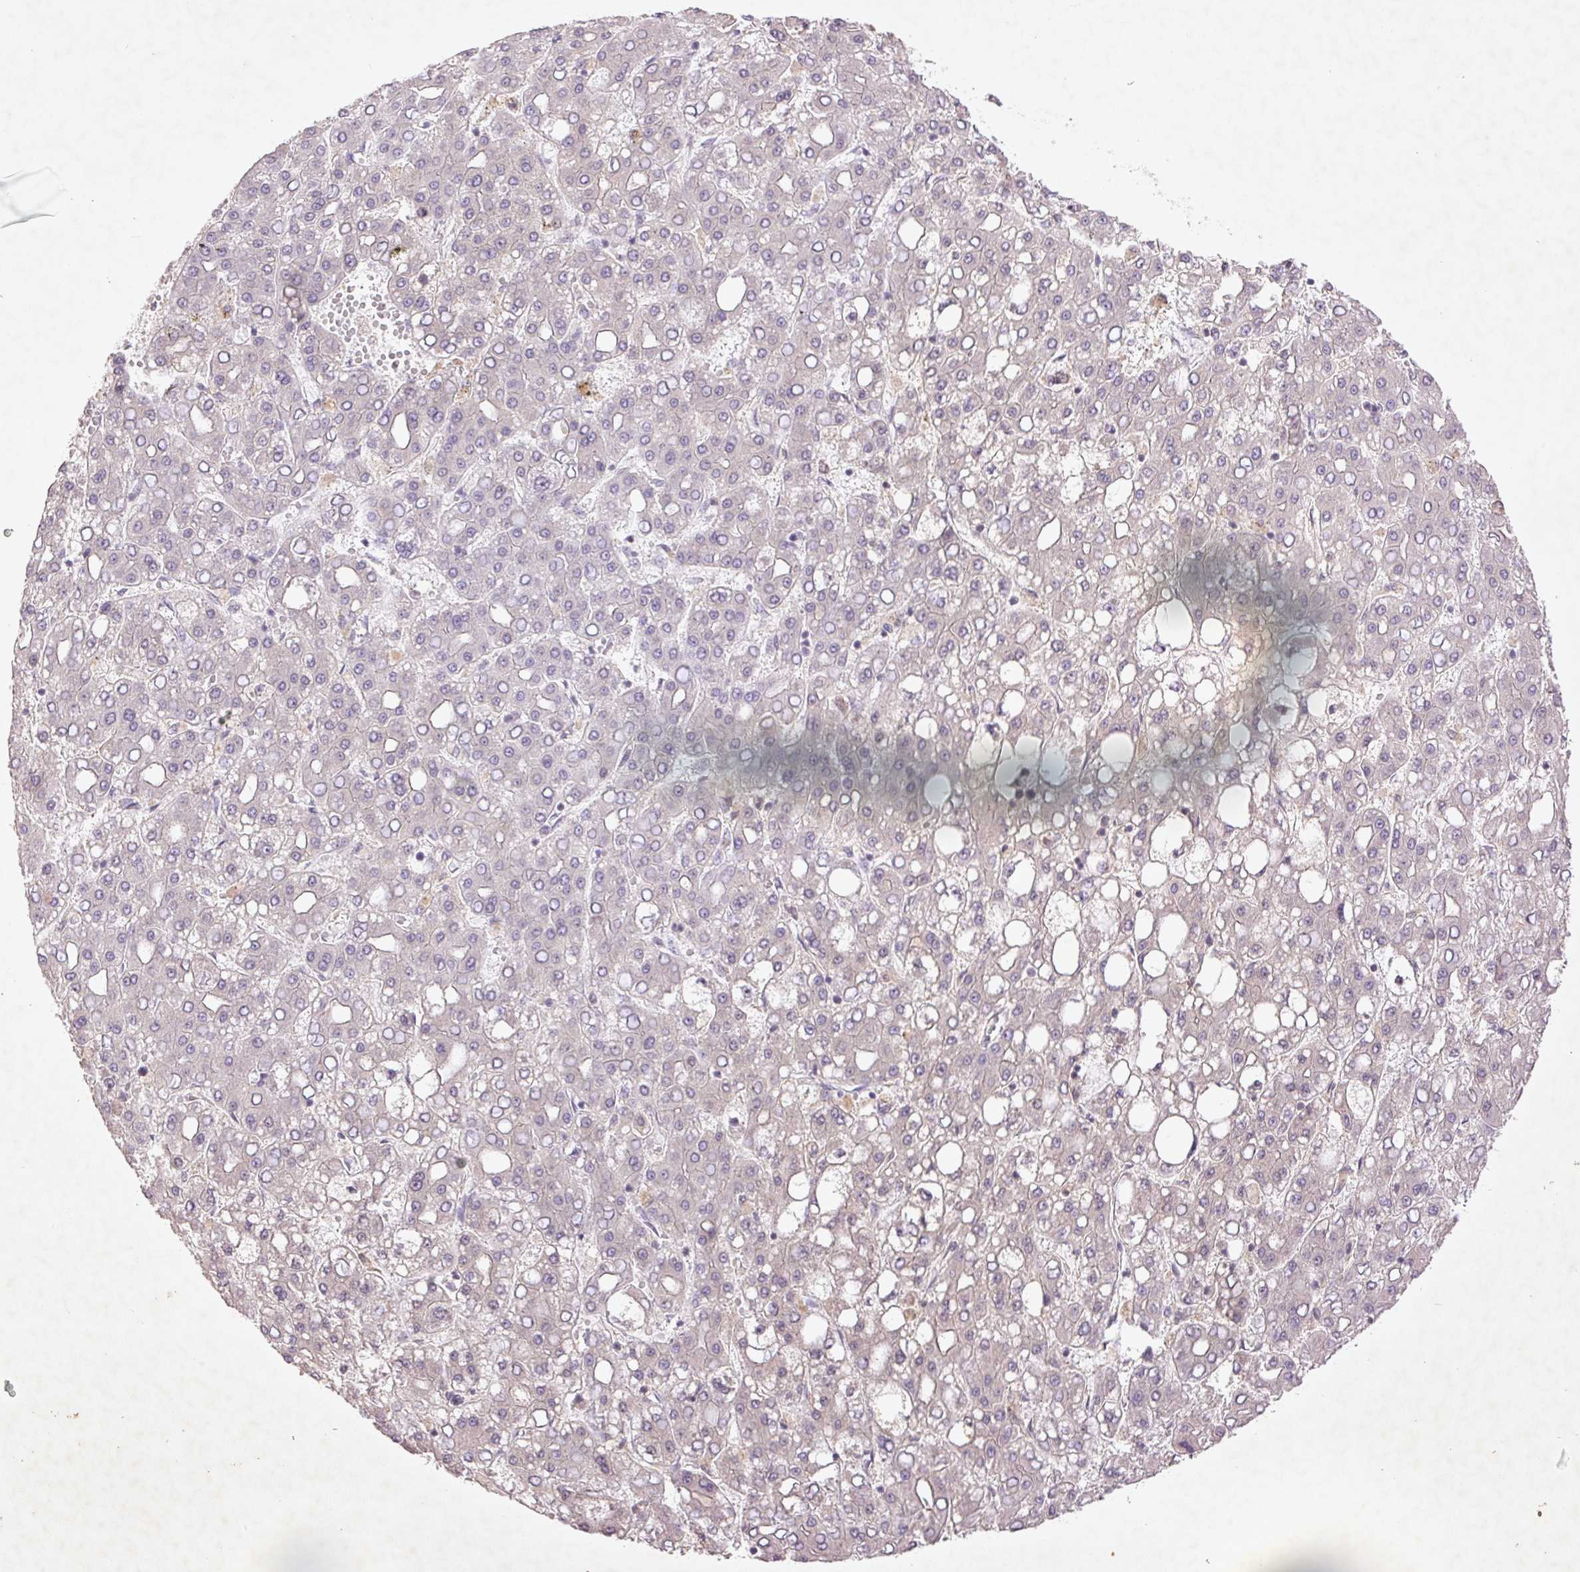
{"staining": {"intensity": "negative", "quantity": "none", "location": "none"}, "tissue": "liver cancer", "cell_type": "Tumor cells", "image_type": "cancer", "snomed": [{"axis": "morphology", "description": "Carcinoma, Hepatocellular, NOS"}, {"axis": "topography", "description": "Liver"}], "caption": "Hepatocellular carcinoma (liver) was stained to show a protein in brown. There is no significant staining in tumor cells.", "gene": "FAM168B", "patient": {"sex": "male", "age": 65}}